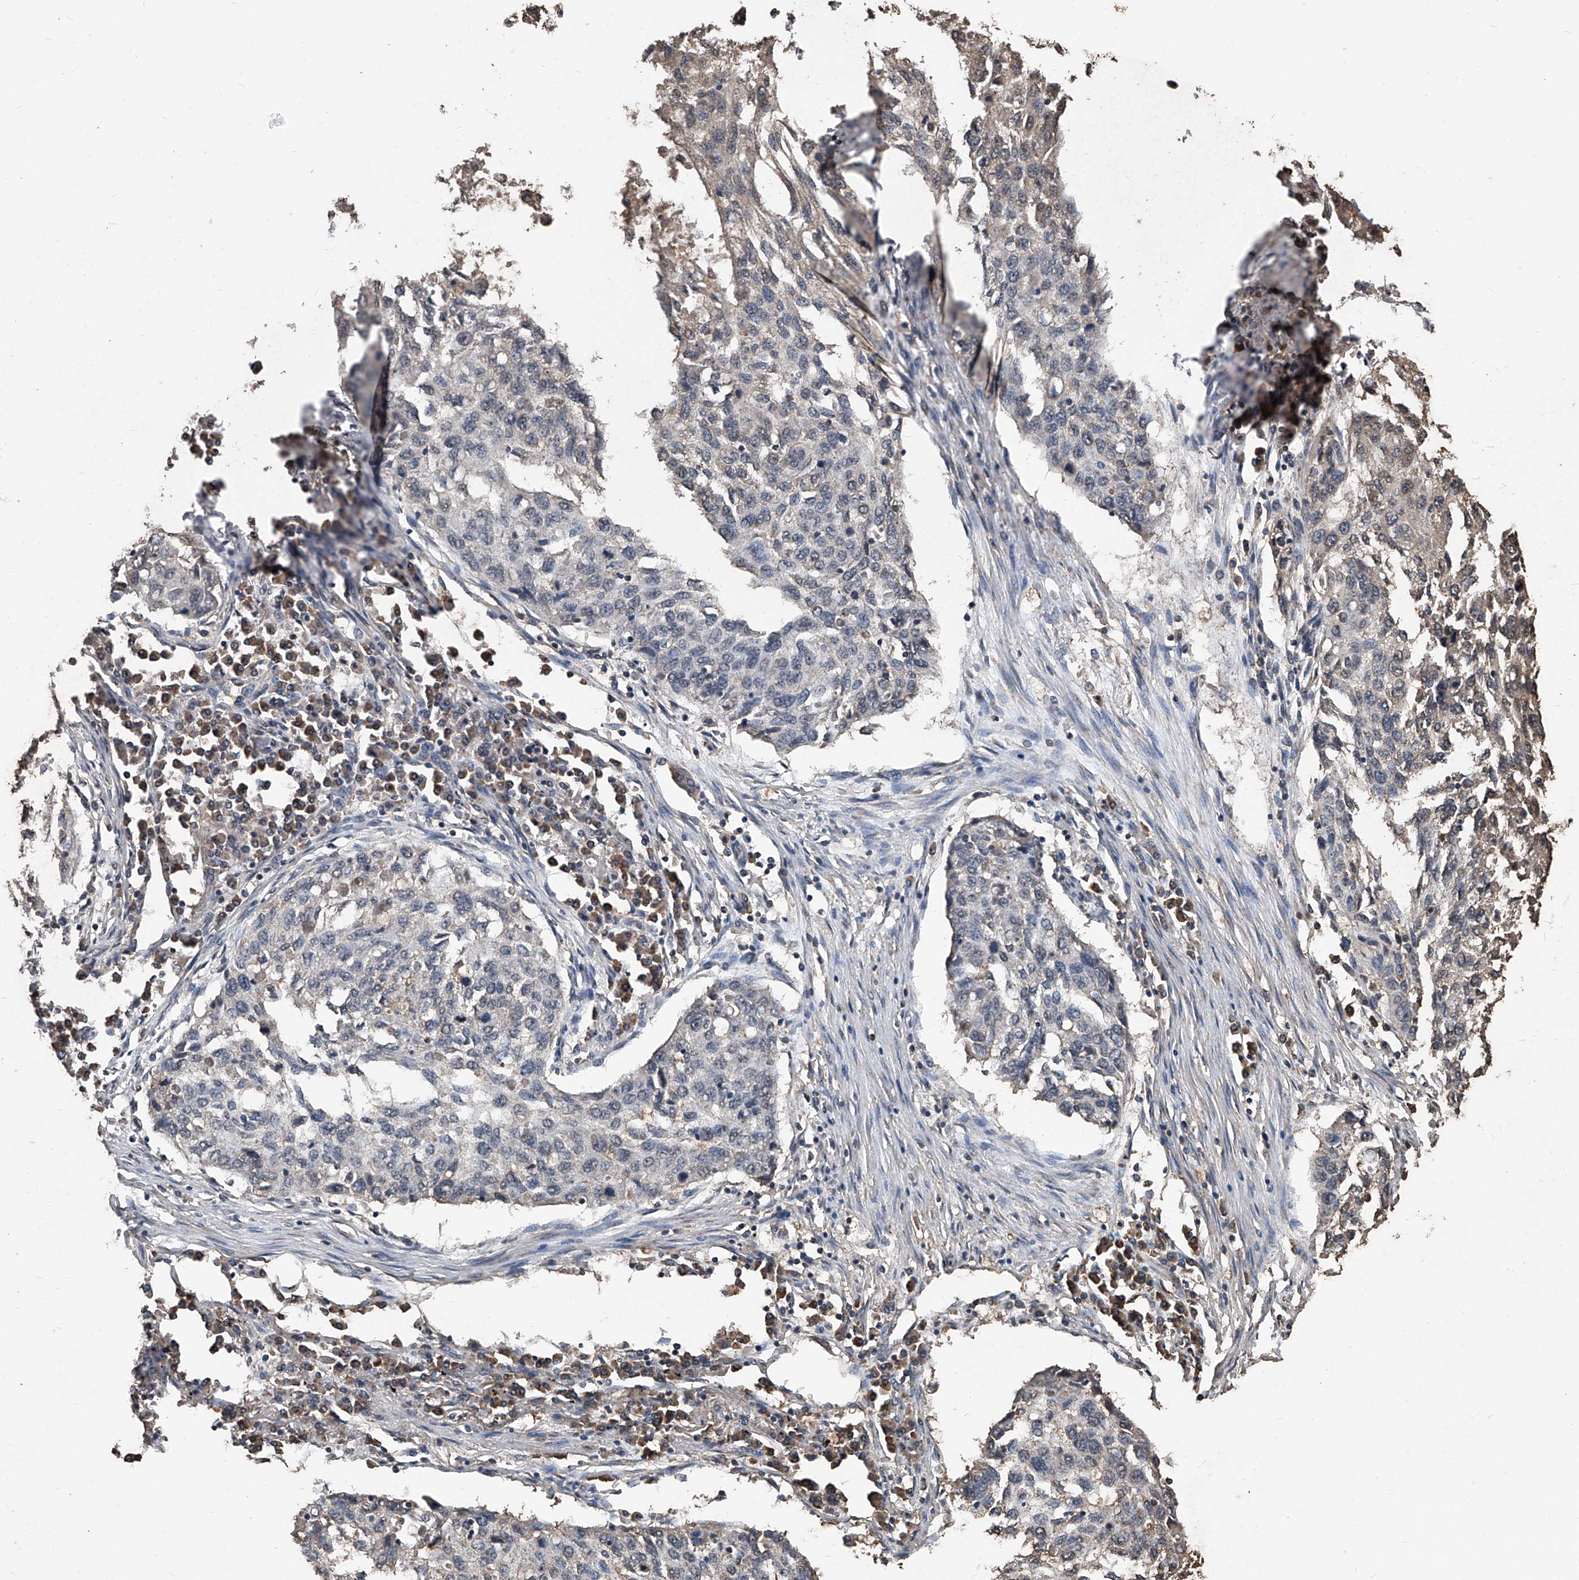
{"staining": {"intensity": "weak", "quantity": "25%-75%", "location": "cytoplasmic/membranous"}, "tissue": "lung cancer", "cell_type": "Tumor cells", "image_type": "cancer", "snomed": [{"axis": "morphology", "description": "Squamous cell carcinoma, NOS"}, {"axis": "topography", "description": "Lung"}], "caption": "Immunohistochemical staining of lung squamous cell carcinoma demonstrates low levels of weak cytoplasmic/membranous protein positivity in about 25%-75% of tumor cells. (brown staining indicates protein expression, while blue staining denotes nuclei).", "gene": "STARD7", "patient": {"sex": "female", "age": 63}}